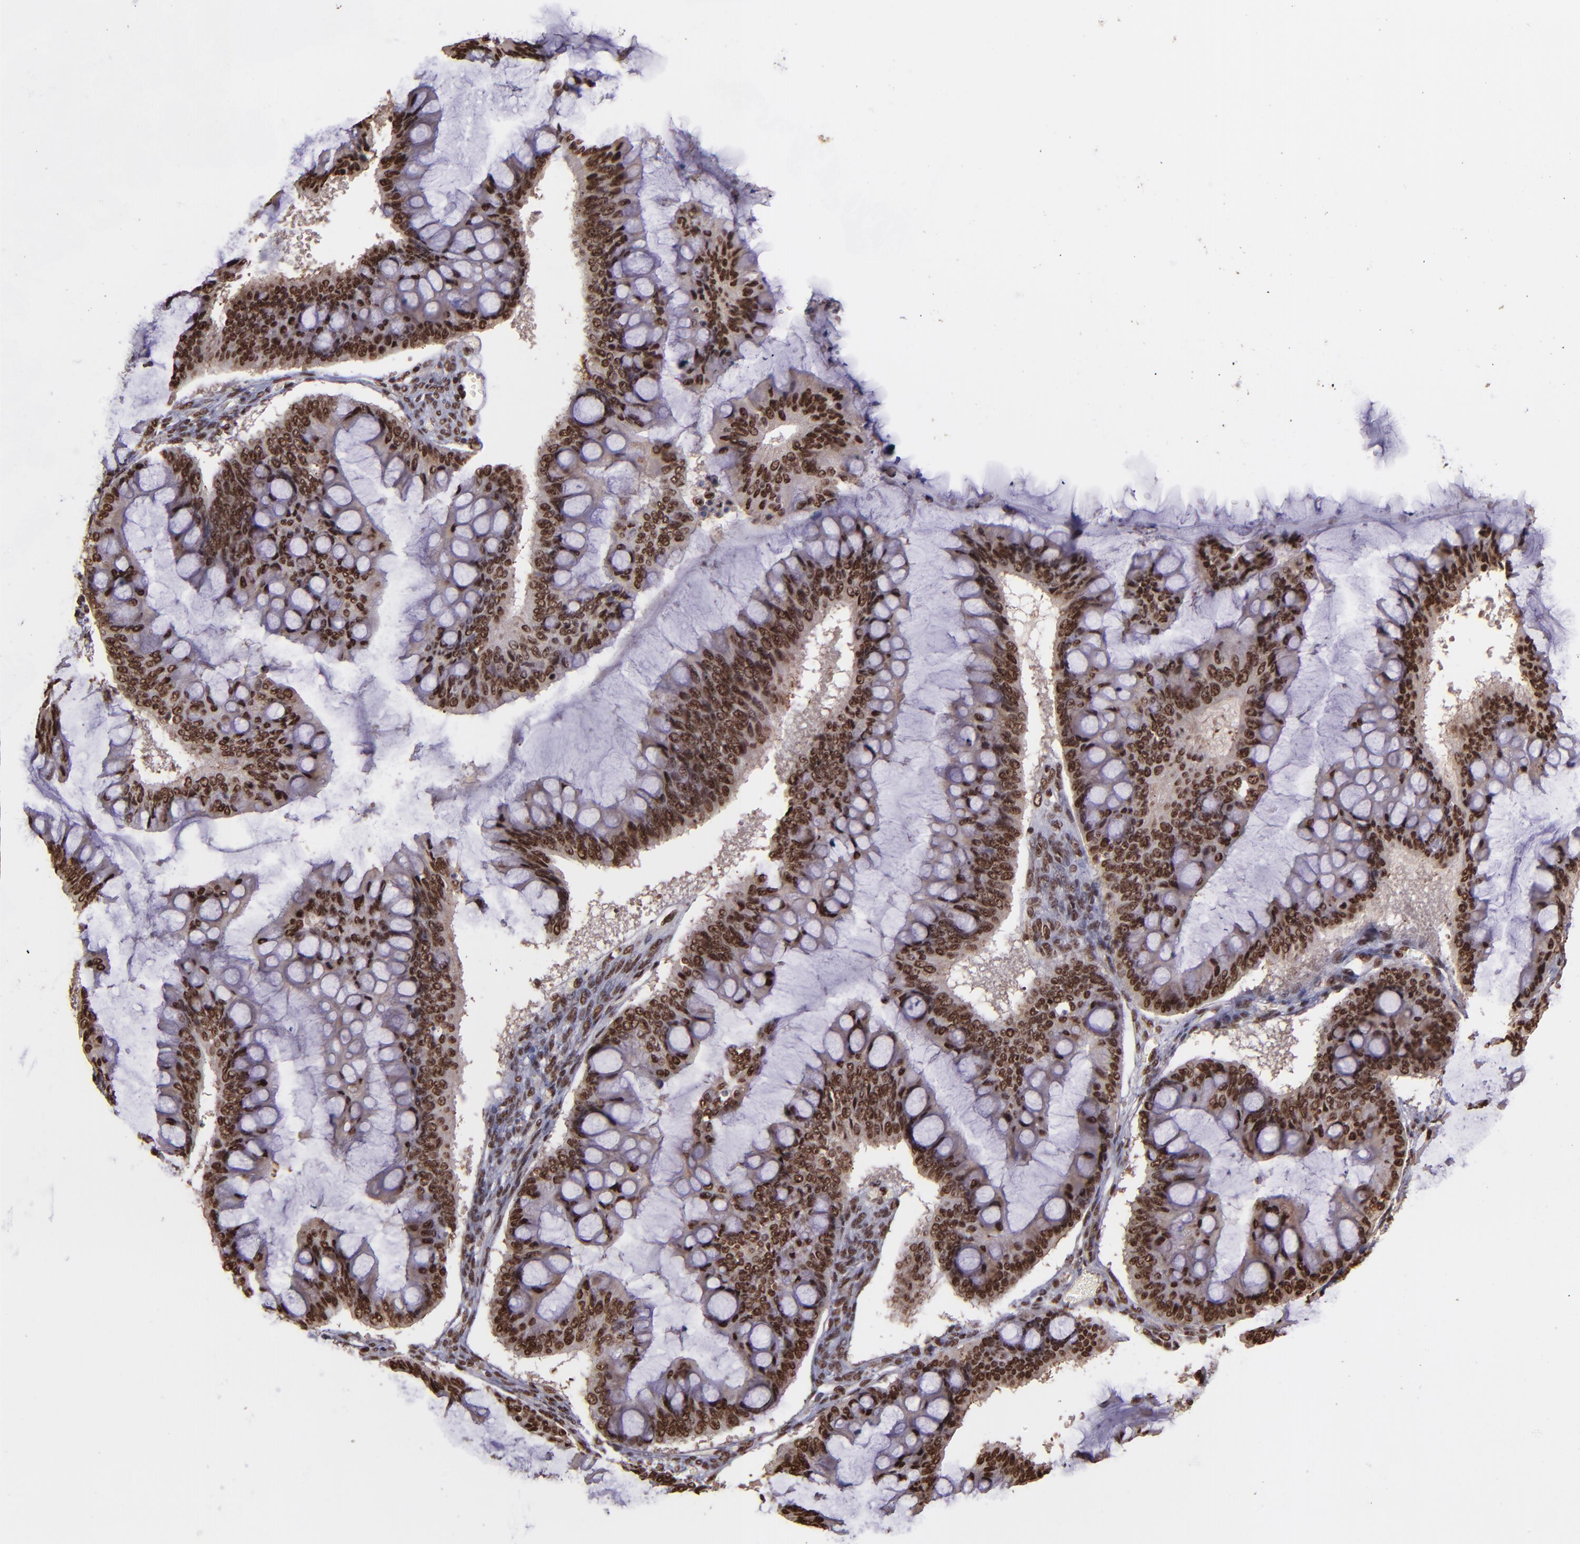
{"staining": {"intensity": "strong", "quantity": ">75%", "location": "nuclear"}, "tissue": "ovarian cancer", "cell_type": "Tumor cells", "image_type": "cancer", "snomed": [{"axis": "morphology", "description": "Cystadenocarcinoma, mucinous, NOS"}, {"axis": "topography", "description": "Ovary"}], "caption": "Immunohistochemical staining of human ovarian cancer (mucinous cystadenocarcinoma) demonstrates high levels of strong nuclear staining in about >75% of tumor cells. The protein of interest is stained brown, and the nuclei are stained in blue (DAB IHC with brightfield microscopy, high magnification).", "gene": "PQBP1", "patient": {"sex": "female", "age": 73}}